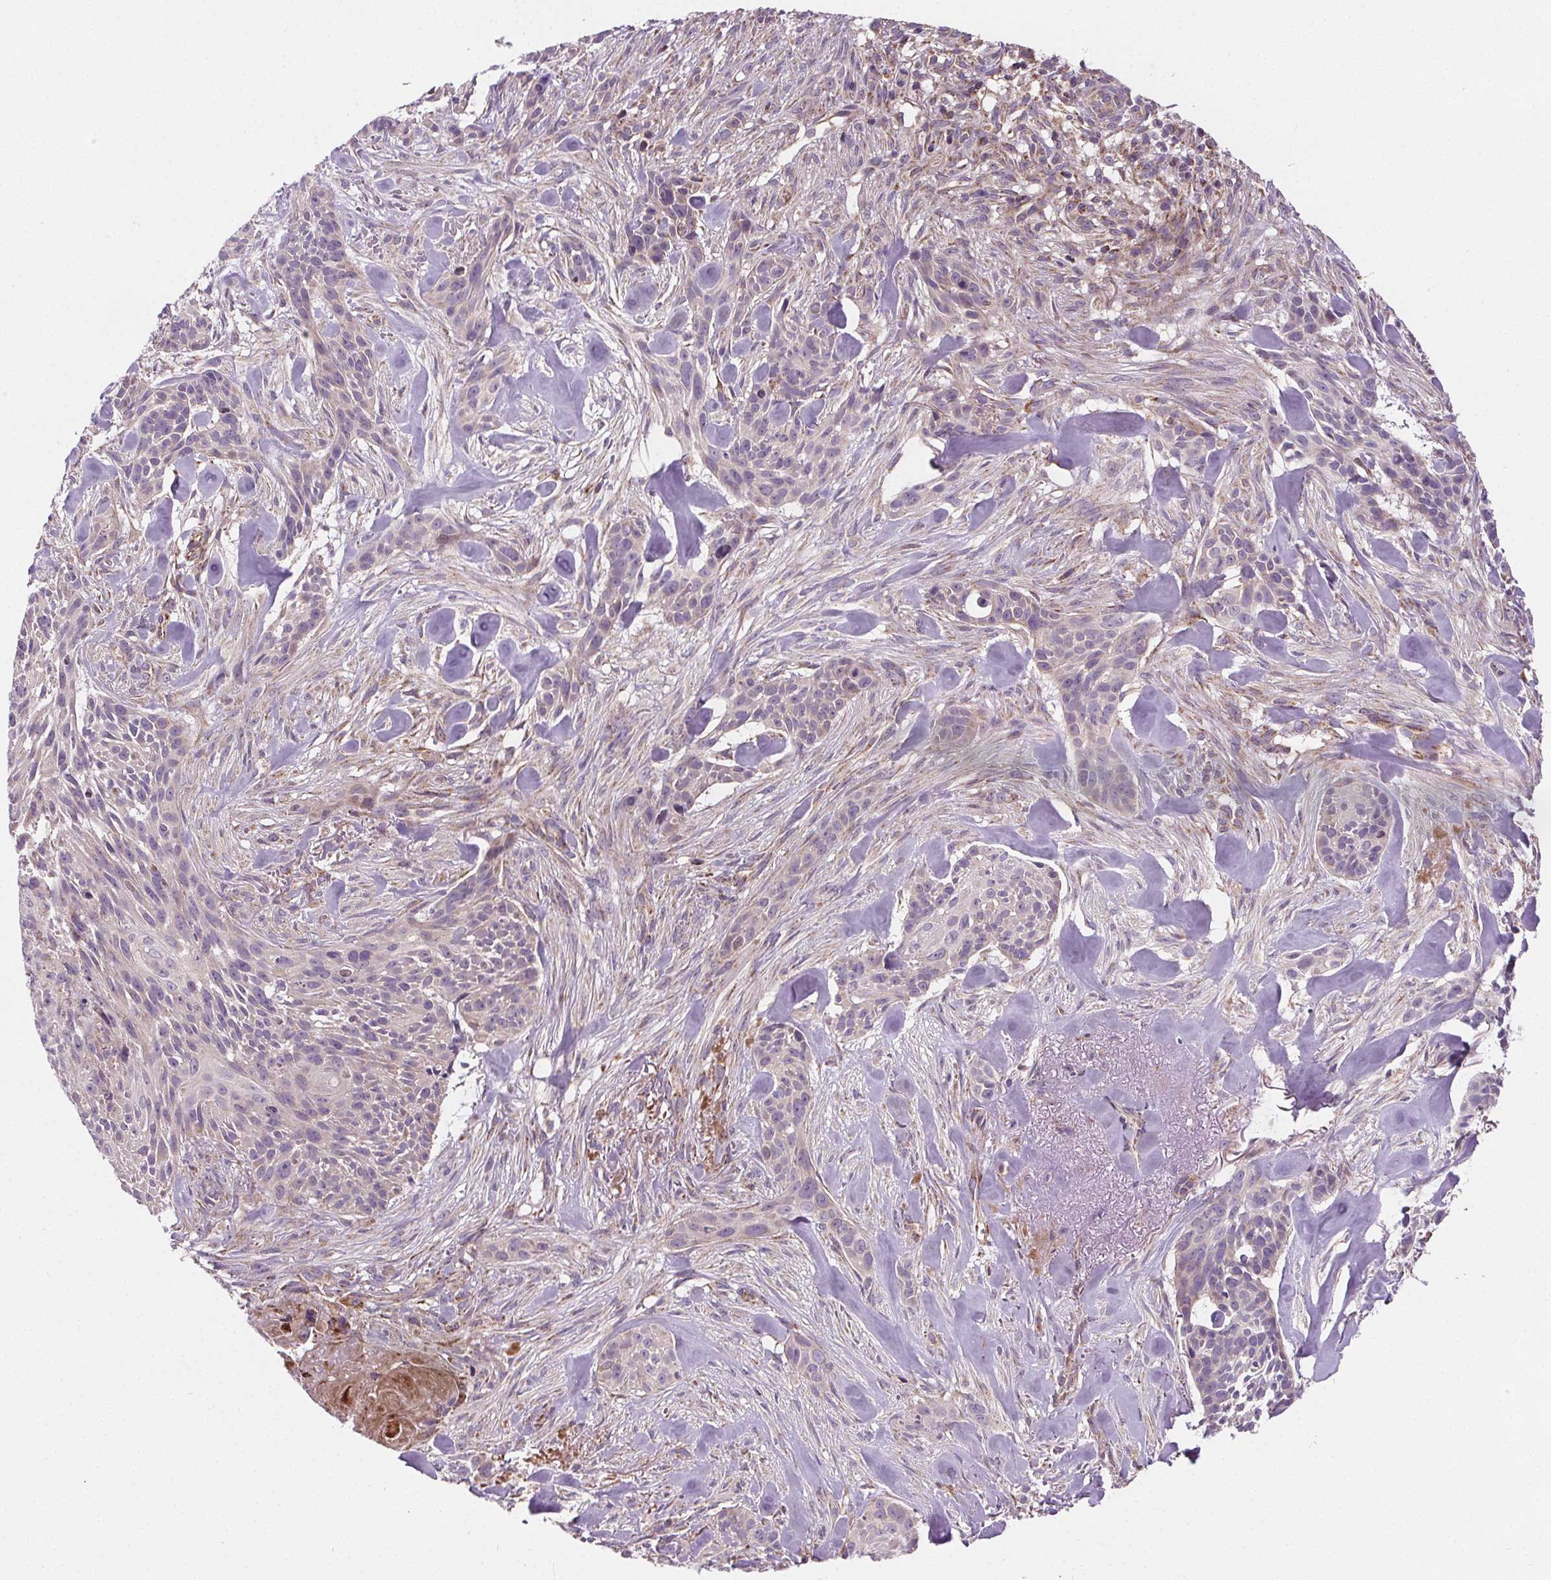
{"staining": {"intensity": "negative", "quantity": "none", "location": "none"}, "tissue": "skin cancer", "cell_type": "Tumor cells", "image_type": "cancer", "snomed": [{"axis": "morphology", "description": "Basal cell carcinoma"}, {"axis": "topography", "description": "Skin"}], "caption": "Immunohistochemical staining of skin cancer (basal cell carcinoma) displays no significant positivity in tumor cells. (Stains: DAB (3,3'-diaminobenzidine) immunohistochemistry (IHC) with hematoxylin counter stain, Microscopy: brightfield microscopy at high magnification).", "gene": "GOLT1B", "patient": {"sex": "male", "age": 87}}